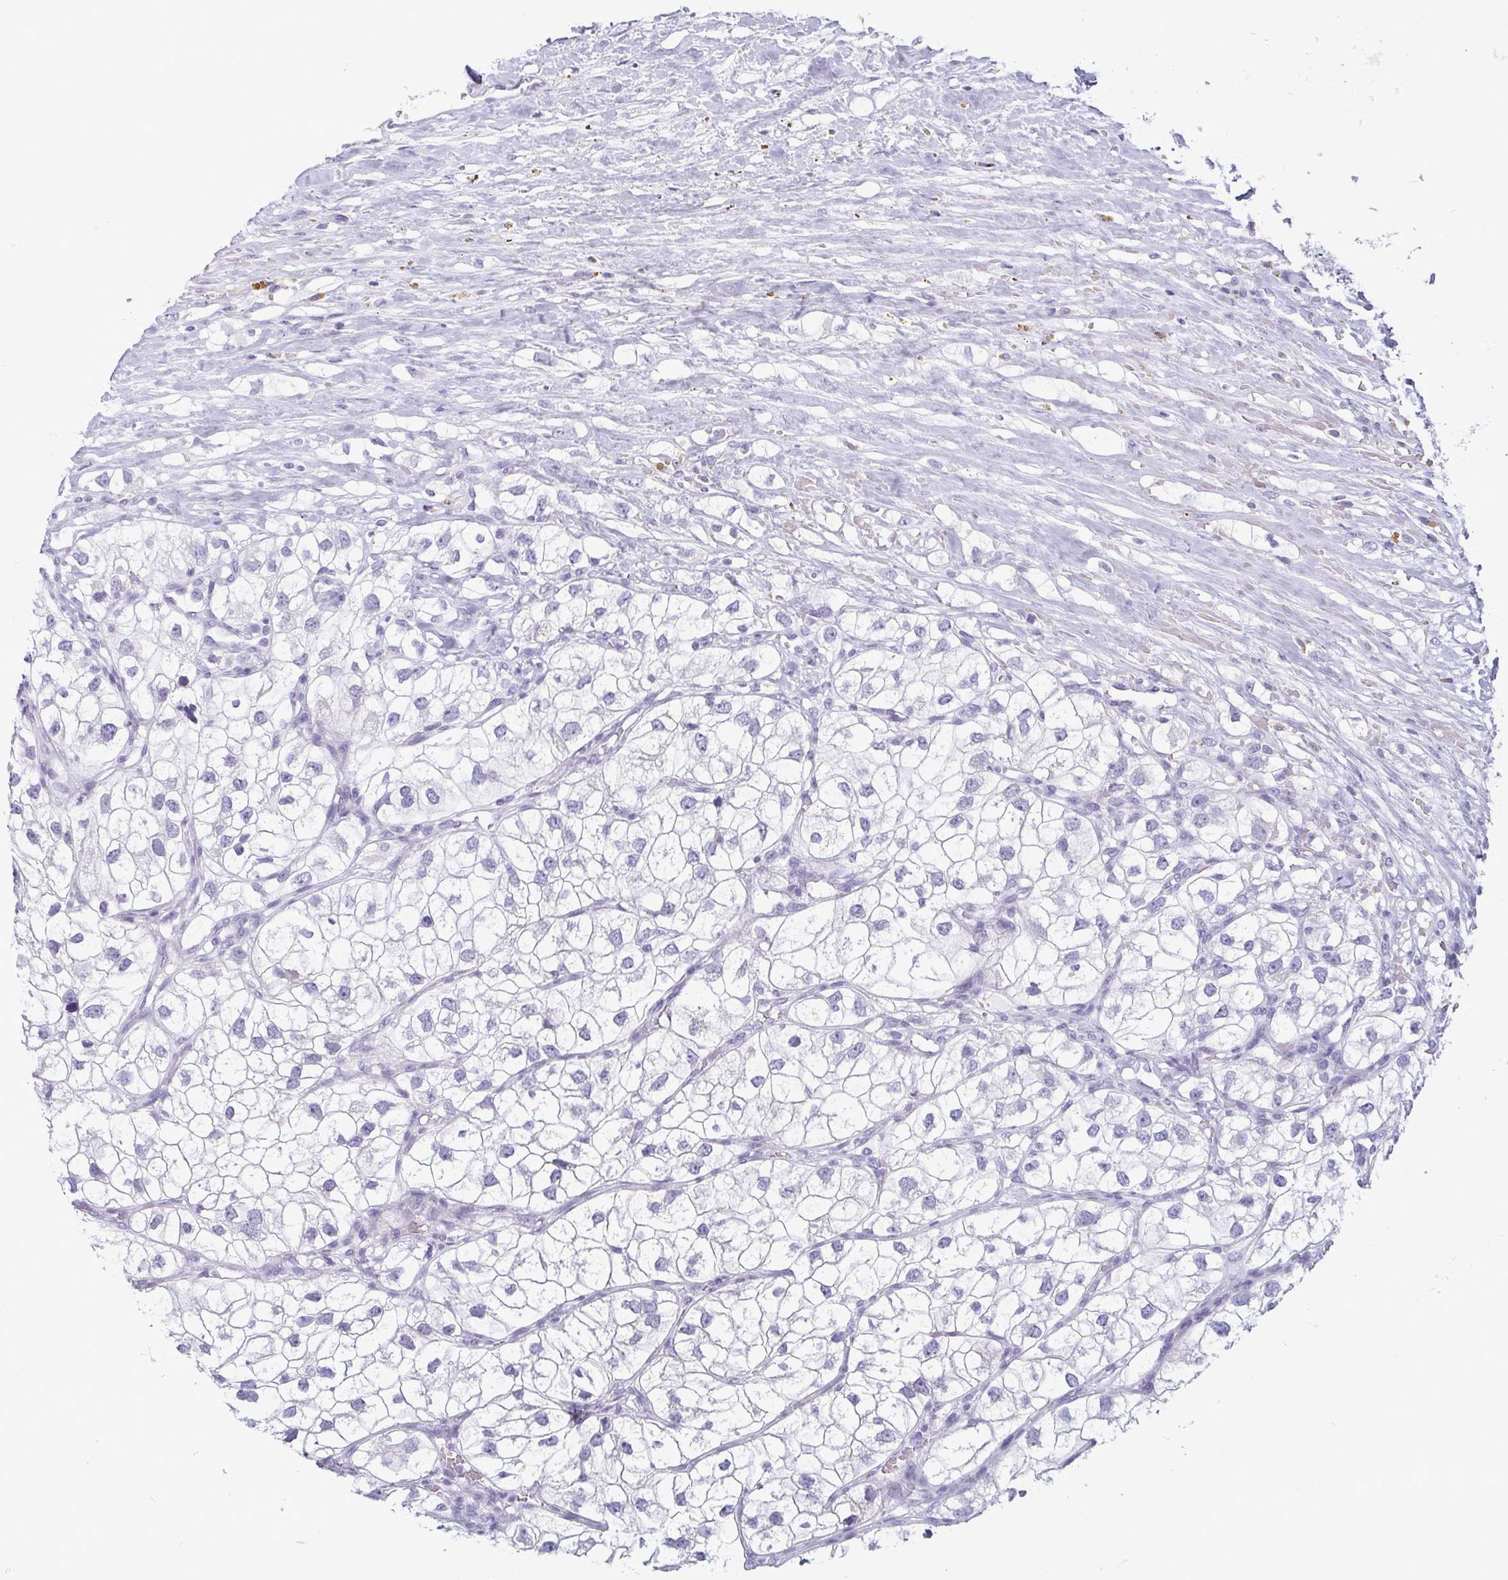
{"staining": {"intensity": "negative", "quantity": "none", "location": "none"}, "tissue": "renal cancer", "cell_type": "Tumor cells", "image_type": "cancer", "snomed": [{"axis": "morphology", "description": "Adenocarcinoma, NOS"}, {"axis": "topography", "description": "Kidney"}], "caption": "IHC of human adenocarcinoma (renal) reveals no expression in tumor cells.", "gene": "KRT78", "patient": {"sex": "male", "age": 59}}